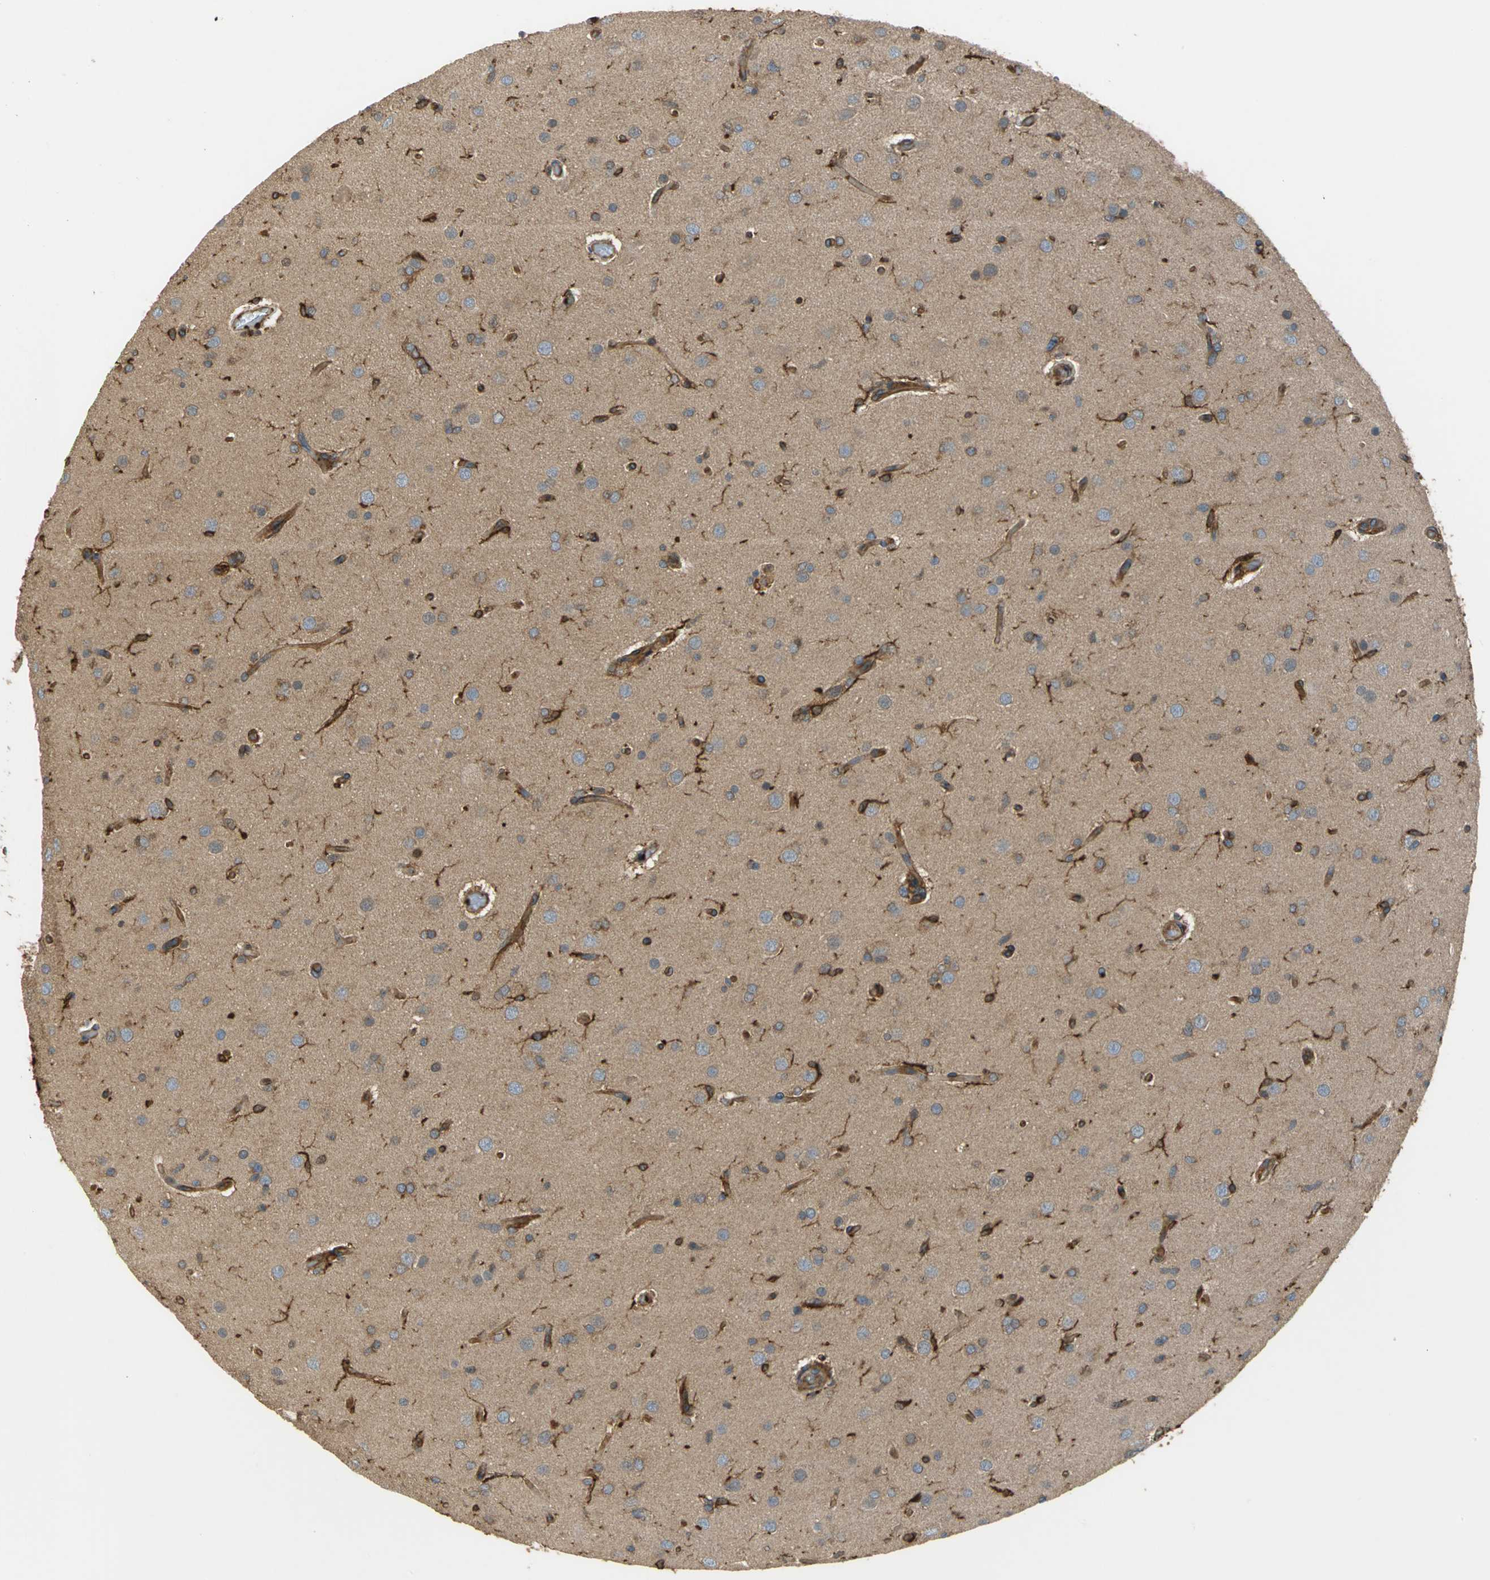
{"staining": {"intensity": "strong", "quantity": "25%-75%", "location": "cytoplasmic/membranous"}, "tissue": "glioma", "cell_type": "Tumor cells", "image_type": "cancer", "snomed": [{"axis": "morphology", "description": "Glioma, malignant, High grade"}, {"axis": "topography", "description": "Brain"}], "caption": "The image exhibits immunohistochemical staining of malignant glioma (high-grade). There is strong cytoplasmic/membranous positivity is appreciated in approximately 25%-75% of tumor cells.", "gene": "TLN1", "patient": {"sex": "male", "age": 33}}